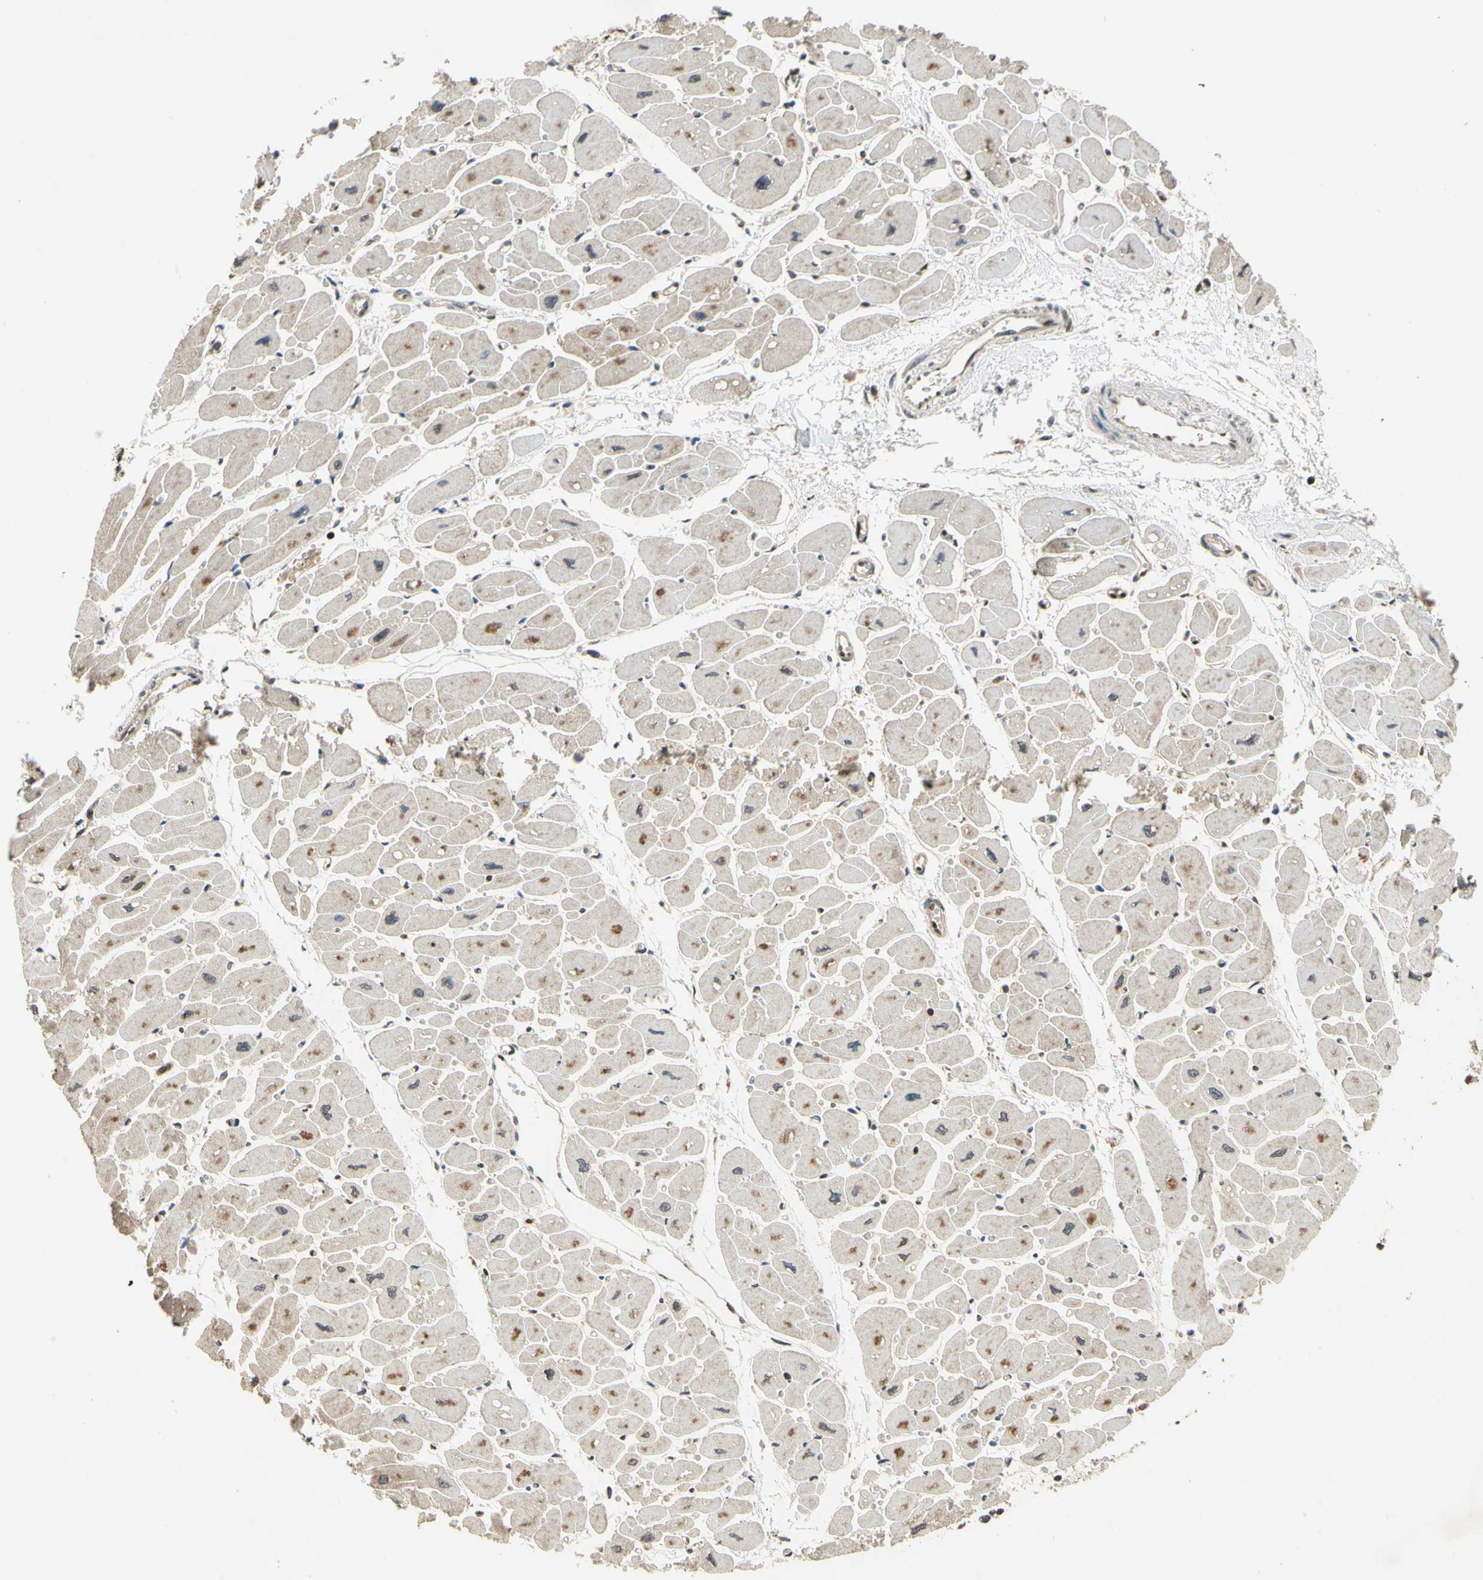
{"staining": {"intensity": "weak", "quantity": "25%-75%", "location": "nuclear"}, "tissue": "heart muscle", "cell_type": "Cardiomyocytes", "image_type": "normal", "snomed": [{"axis": "morphology", "description": "Normal tissue, NOS"}, {"axis": "topography", "description": "Heart"}], "caption": "About 25%-75% of cardiomyocytes in unremarkable human heart muscle demonstrate weak nuclear protein positivity as visualized by brown immunohistochemical staining.", "gene": "GSR", "patient": {"sex": "female", "age": 54}}